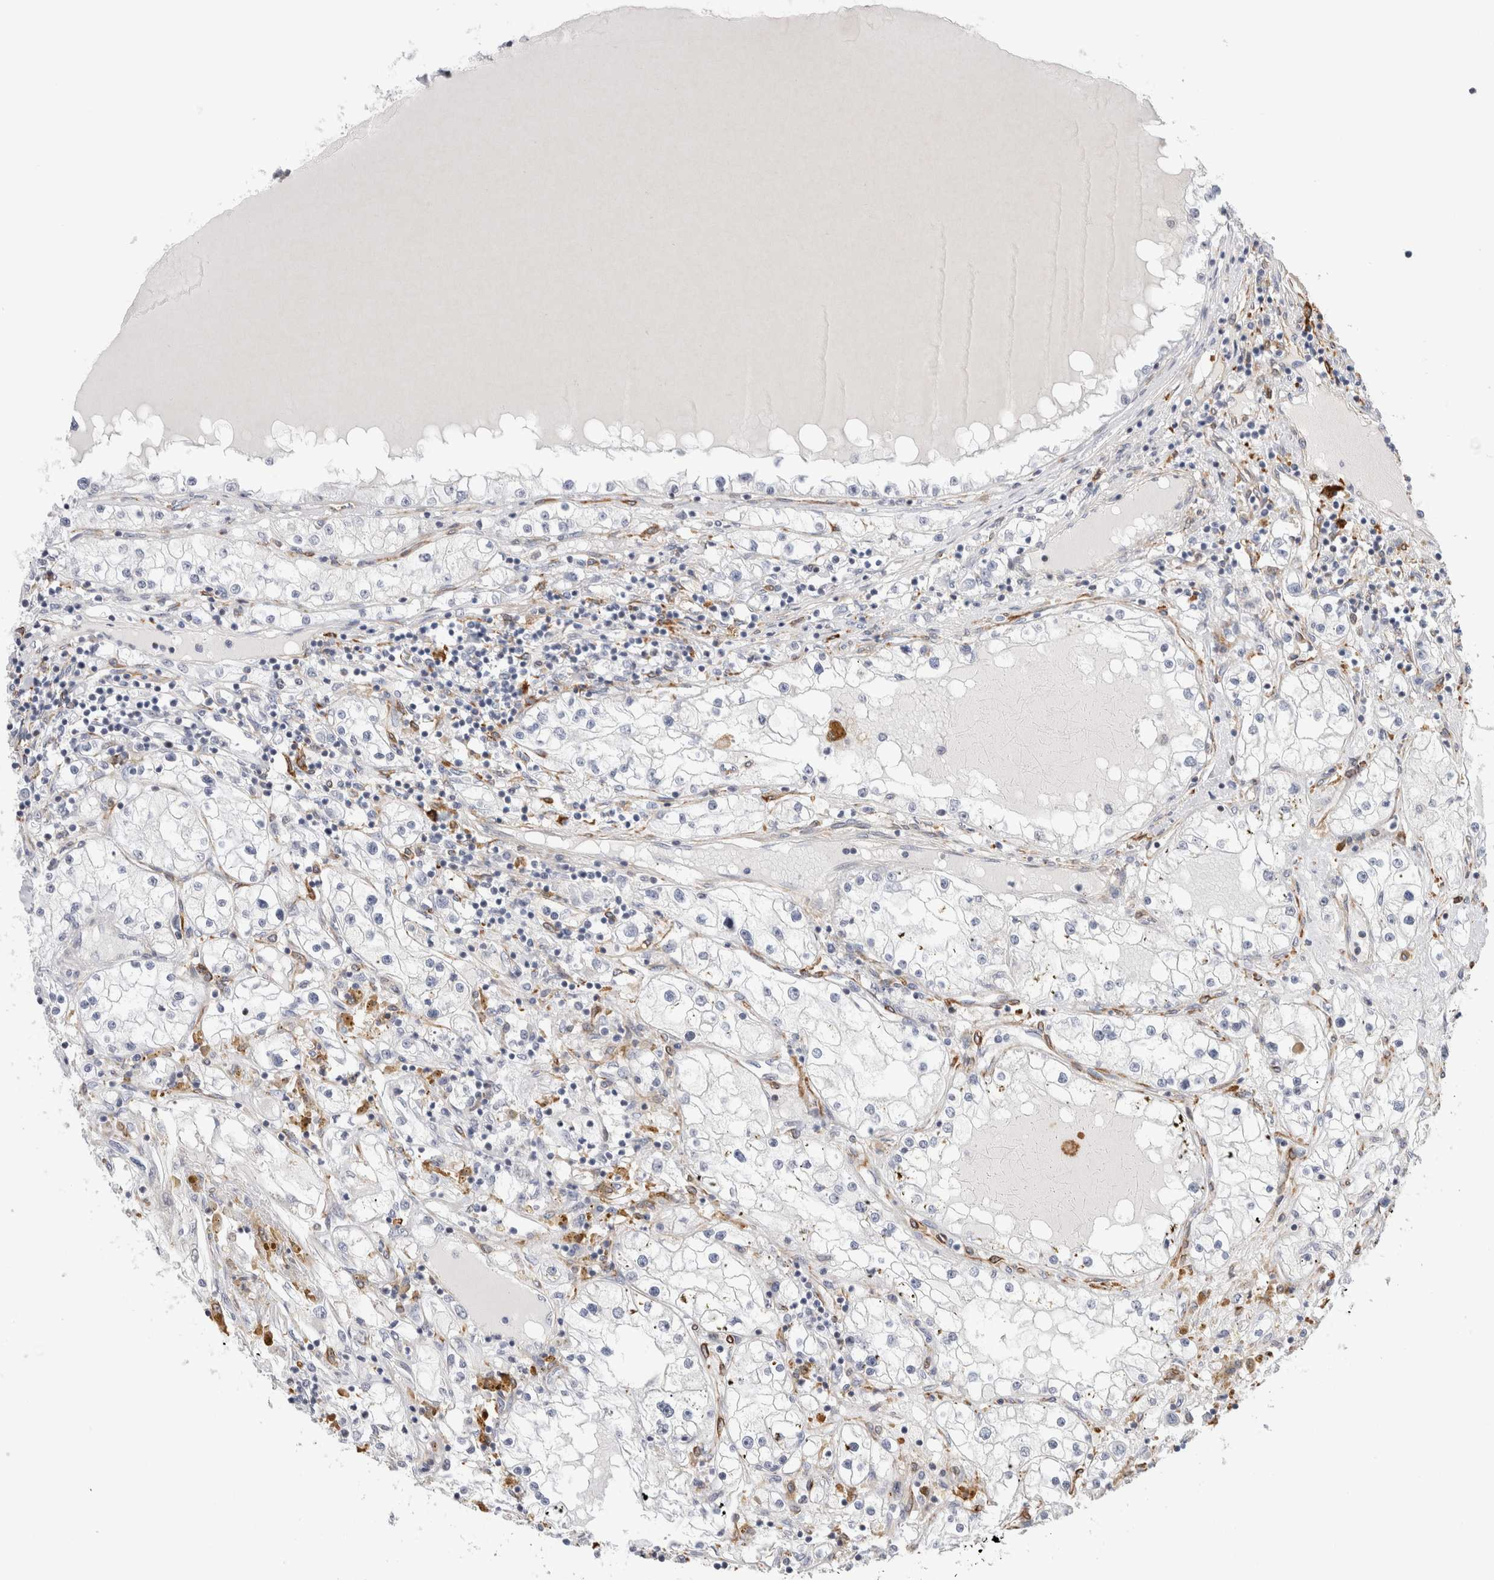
{"staining": {"intensity": "negative", "quantity": "none", "location": "none"}, "tissue": "renal cancer", "cell_type": "Tumor cells", "image_type": "cancer", "snomed": [{"axis": "morphology", "description": "Adenocarcinoma, NOS"}, {"axis": "topography", "description": "Kidney"}], "caption": "Human renal cancer stained for a protein using immunohistochemistry (IHC) reveals no staining in tumor cells.", "gene": "SYTL5", "patient": {"sex": "male", "age": 68}}